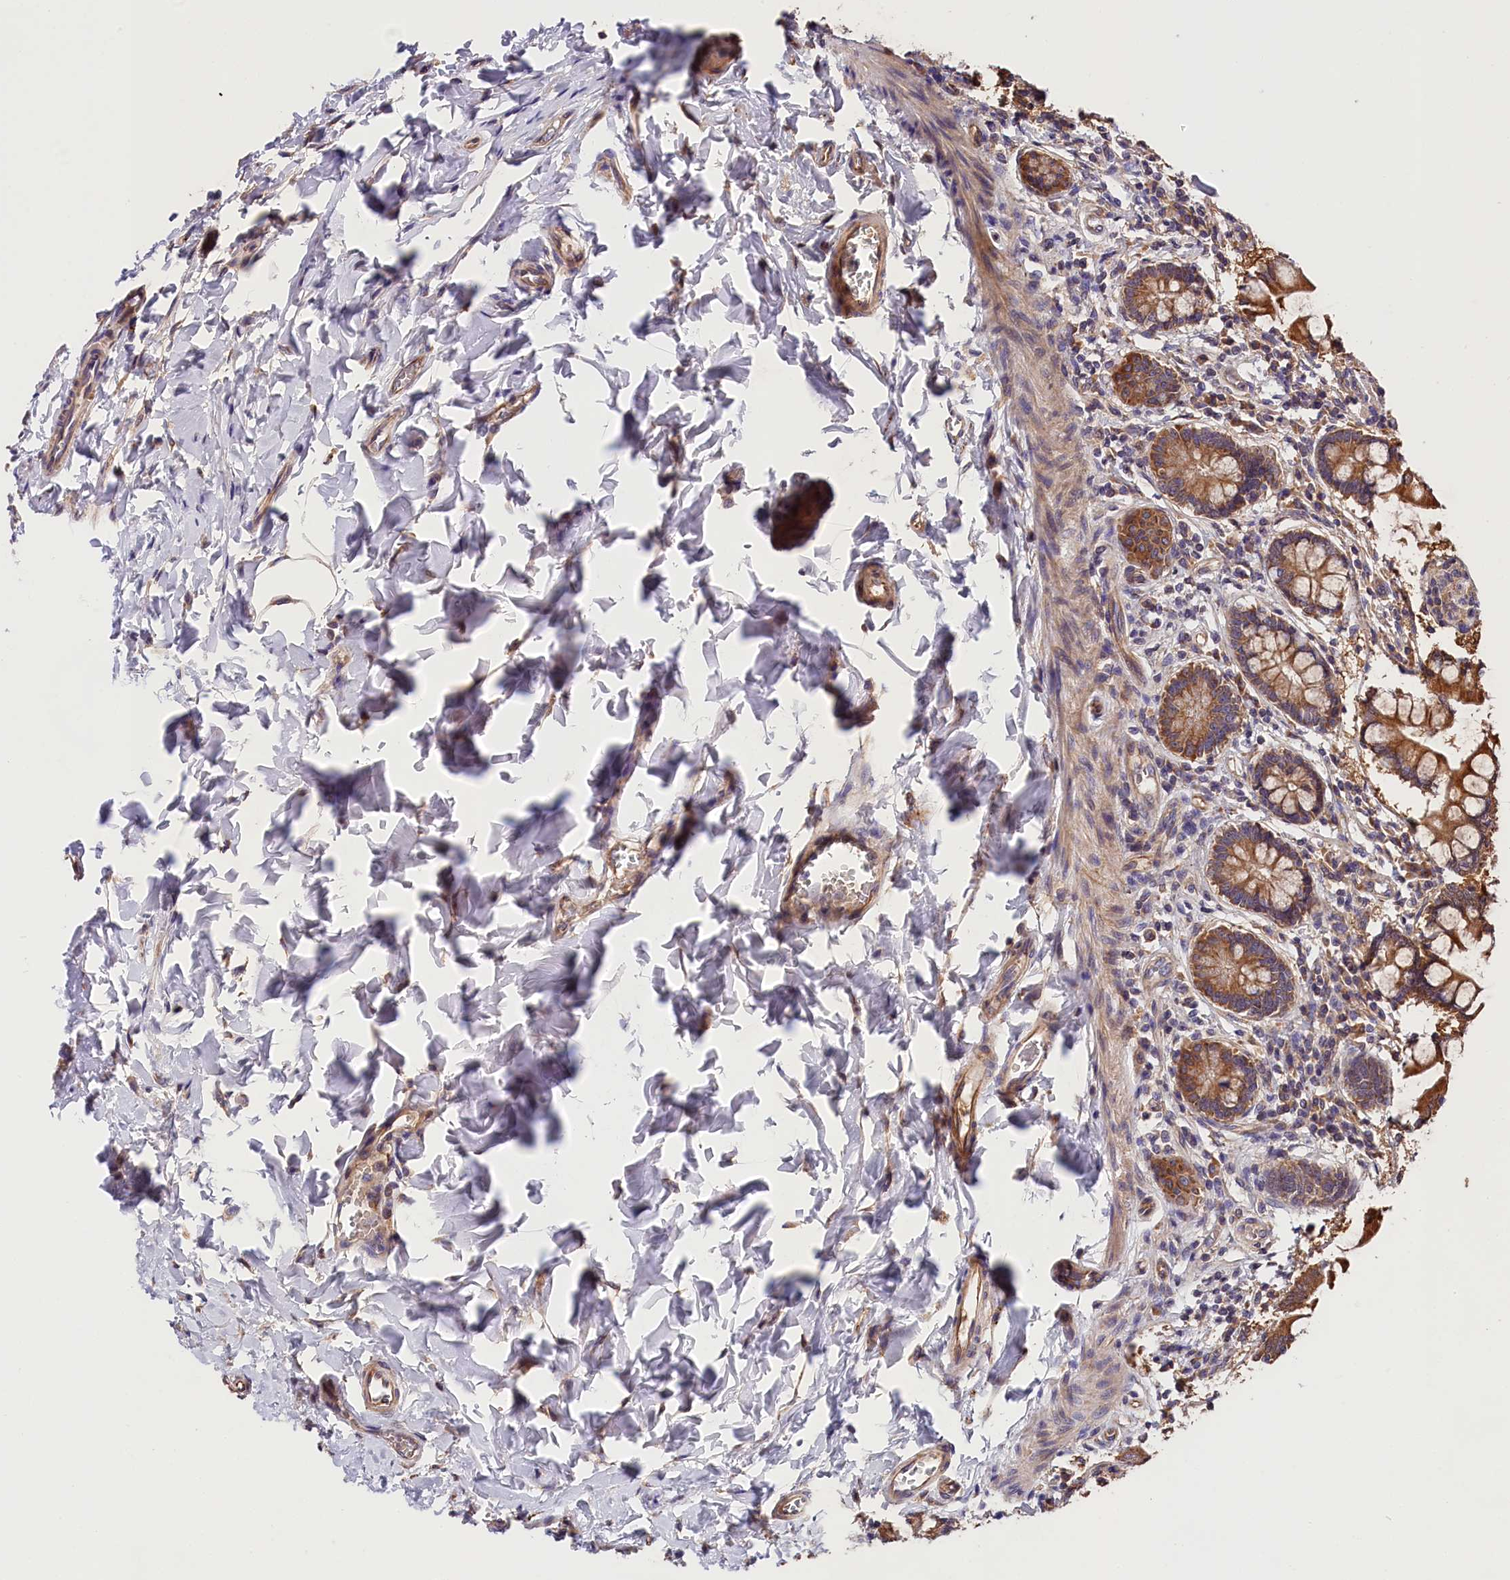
{"staining": {"intensity": "strong", "quantity": ">75%", "location": "cytoplasmic/membranous"}, "tissue": "small intestine", "cell_type": "Glandular cells", "image_type": "normal", "snomed": [{"axis": "morphology", "description": "Normal tissue, NOS"}, {"axis": "topography", "description": "Small intestine"}], "caption": "Immunohistochemical staining of benign small intestine displays >75% levels of strong cytoplasmic/membranous protein expression in about >75% of glandular cells.", "gene": "SPG11", "patient": {"sex": "male", "age": 52}}